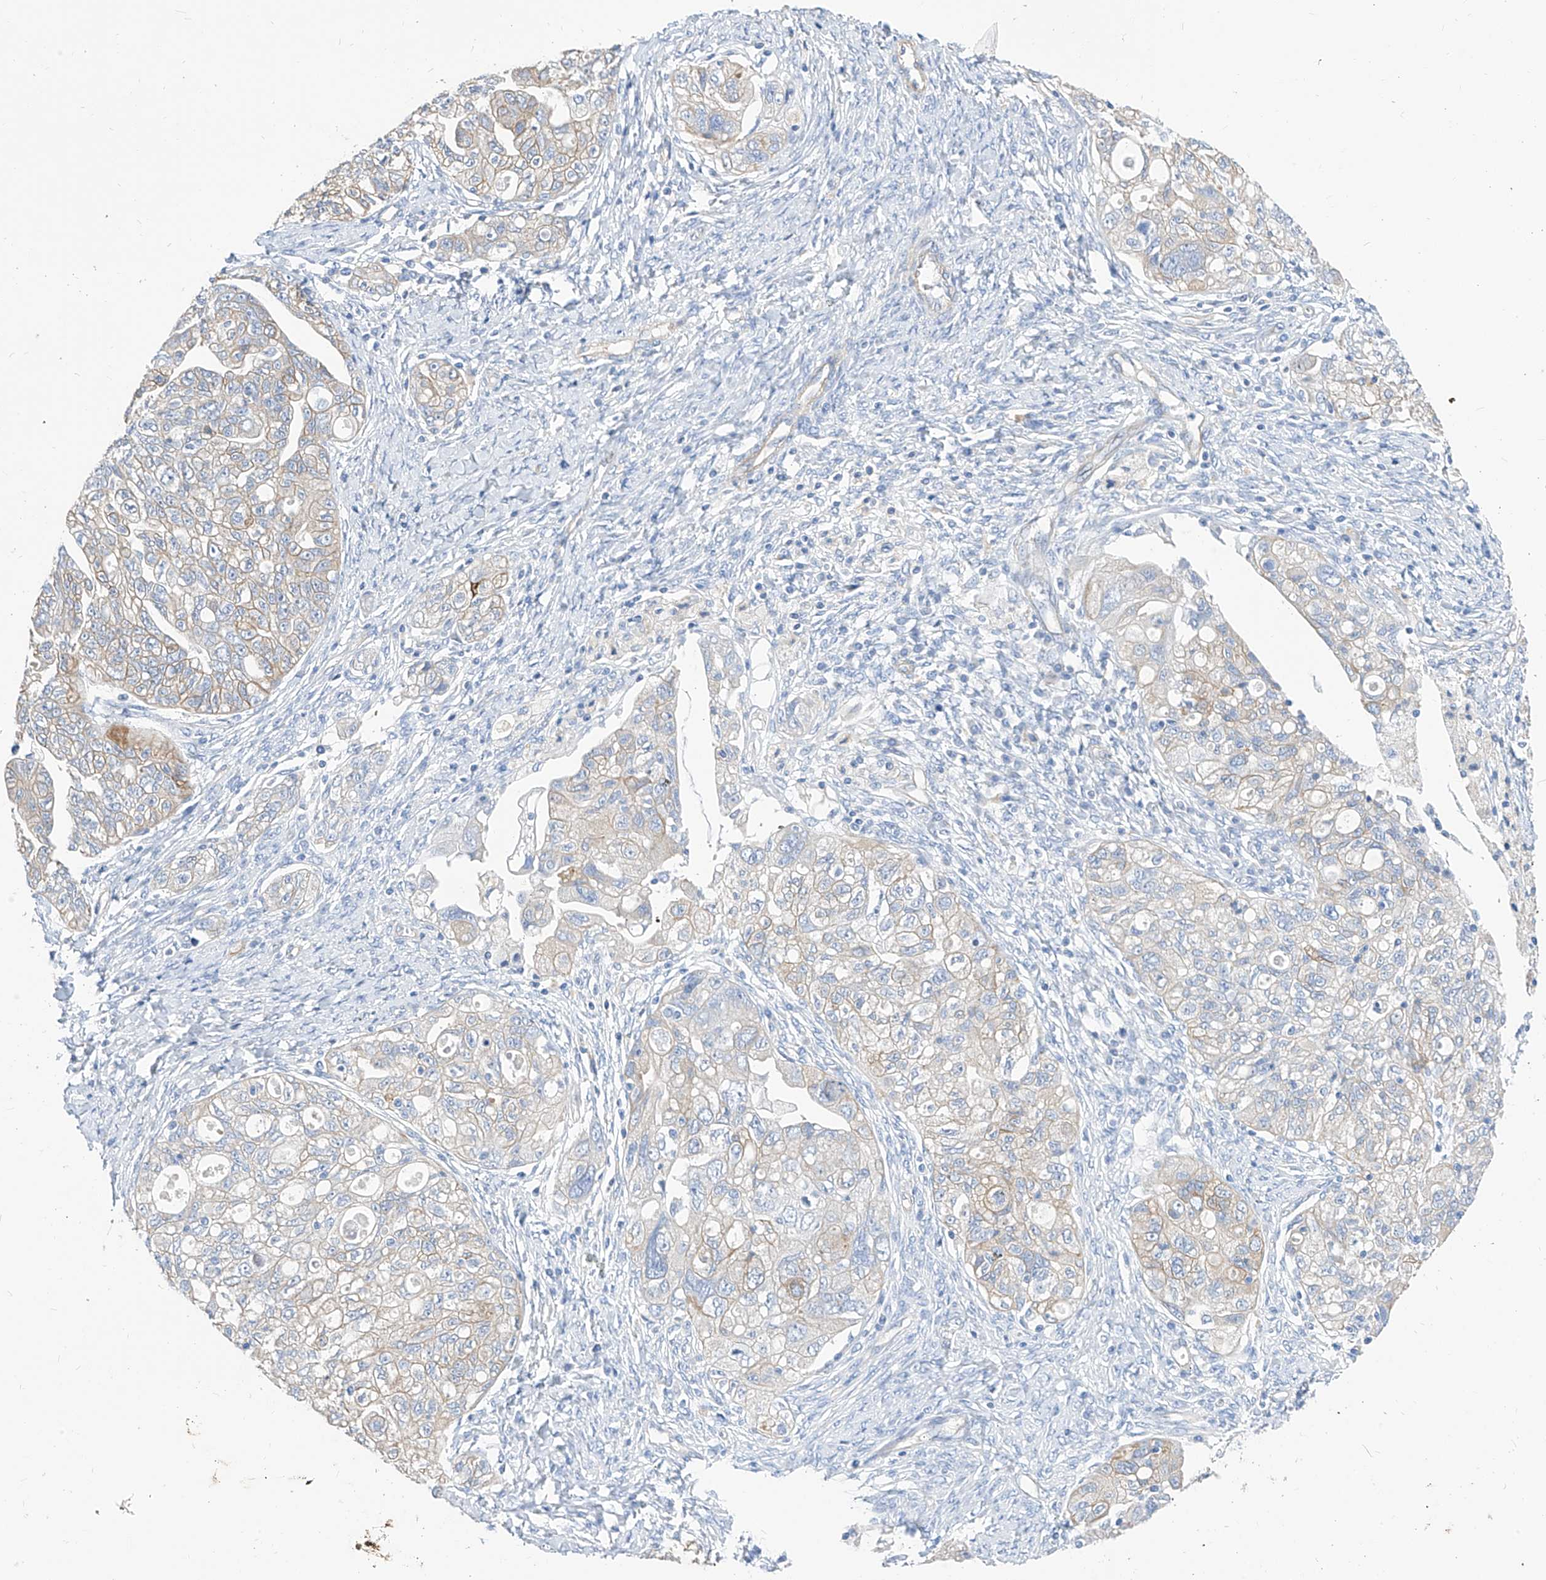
{"staining": {"intensity": "weak", "quantity": "25%-75%", "location": "cytoplasmic/membranous"}, "tissue": "ovarian cancer", "cell_type": "Tumor cells", "image_type": "cancer", "snomed": [{"axis": "morphology", "description": "Carcinoma, NOS"}, {"axis": "morphology", "description": "Cystadenocarcinoma, serous, NOS"}, {"axis": "topography", "description": "Ovary"}], "caption": "Human serous cystadenocarcinoma (ovarian) stained with a protein marker displays weak staining in tumor cells.", "gene": "SCGB2A1", "patient": {"sex": "female", "age": 69}}